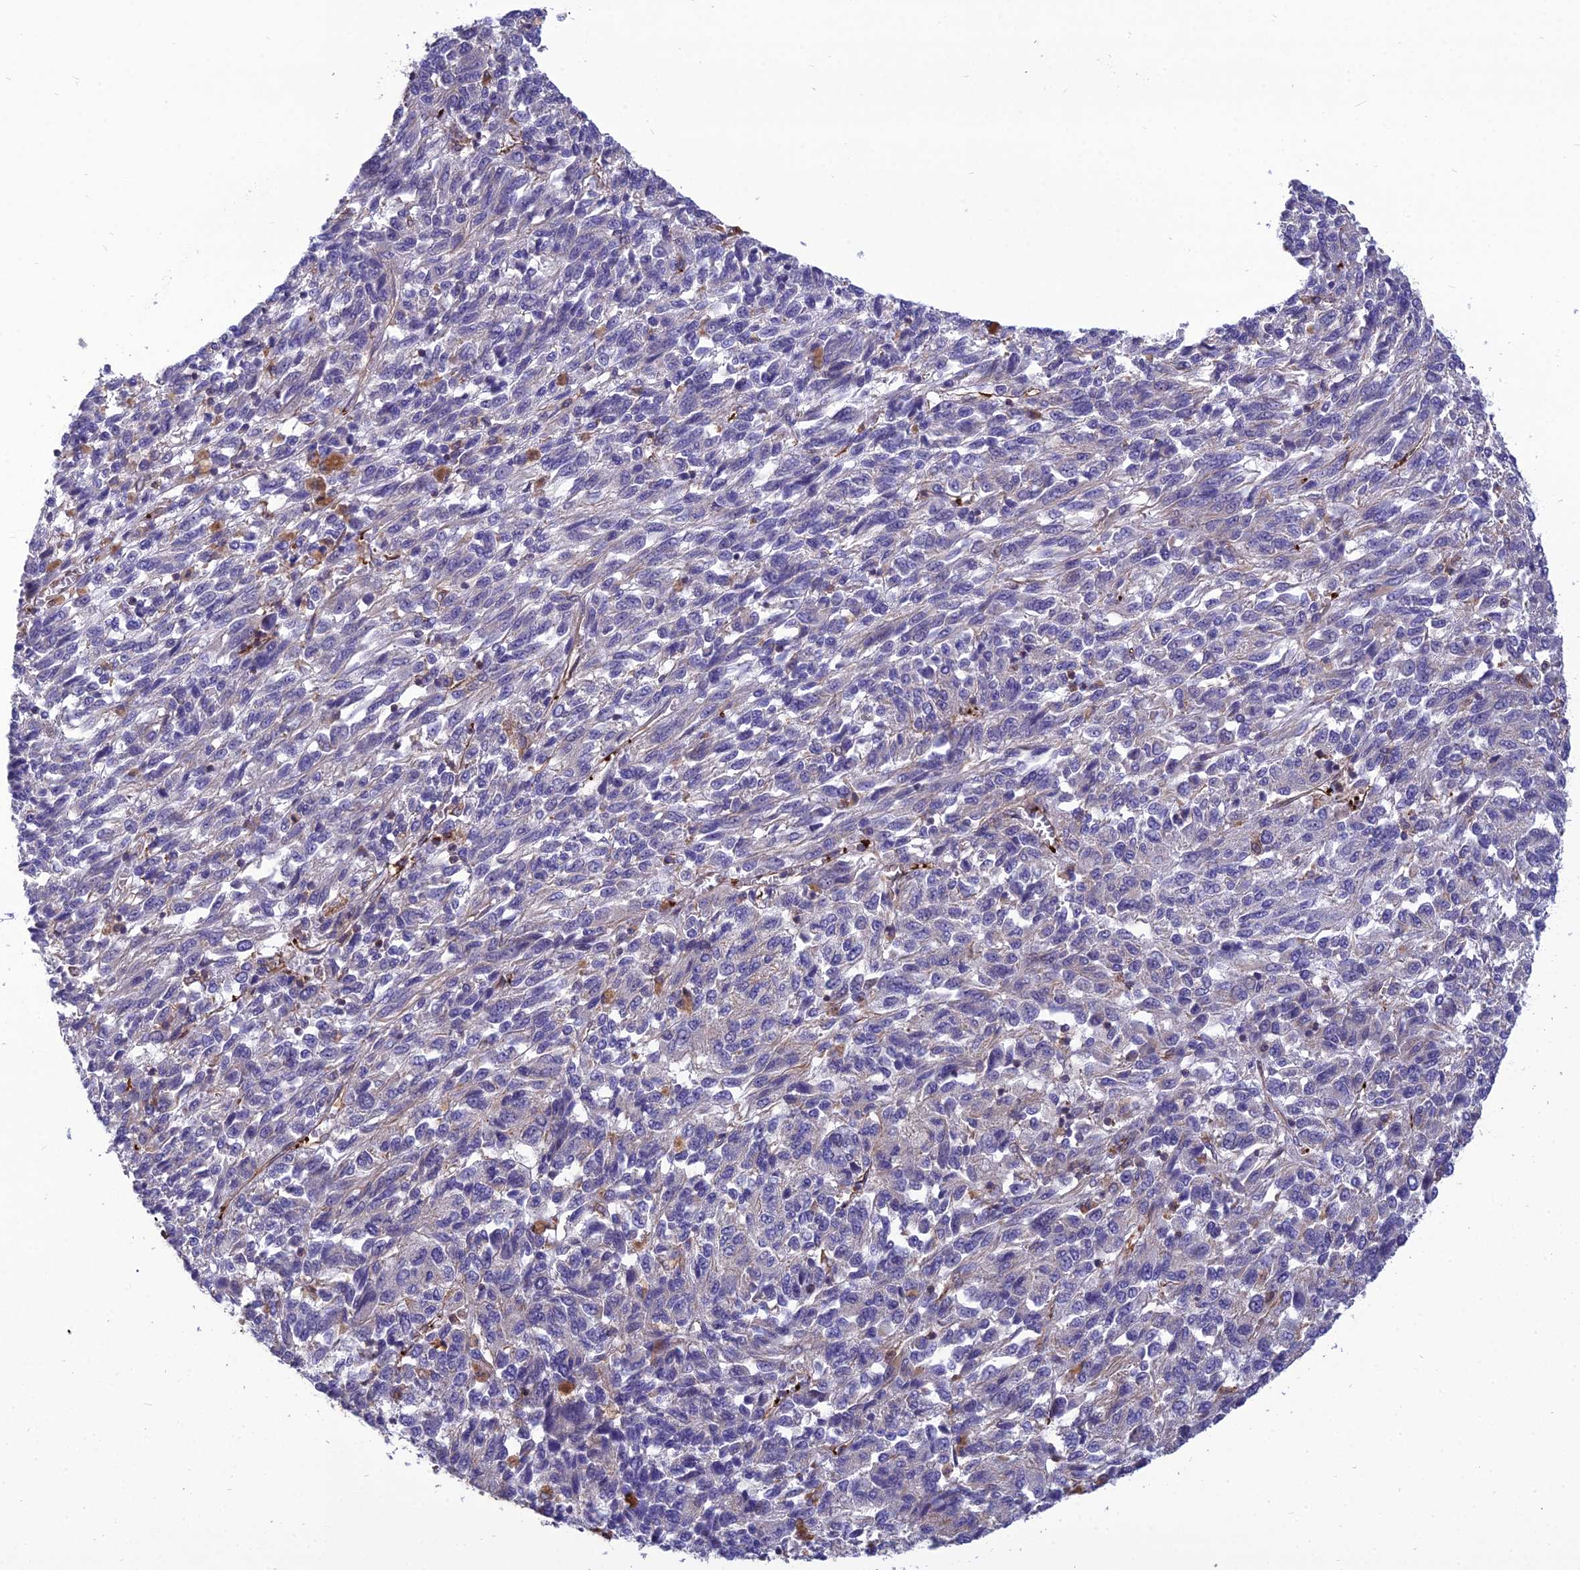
{"staining": {"intensity": "negative", "quantity": "none", "location": "none"}, "tissue": "melanoma", "cell_type": "Tumor cells", "image_type": "cancer", "snomed": [{"axis": "morphology", "description": "Malignant melanoma, Metastatic site"}, {"axis": "topography", "description": "Lung"}], "caption": "Photomicrograph shows no protein expression in tumor cells of malignant melanoma (metastatic site) tissue.", "gene": "PSMD11", "patient": {"sex": "male", "age": 64}}